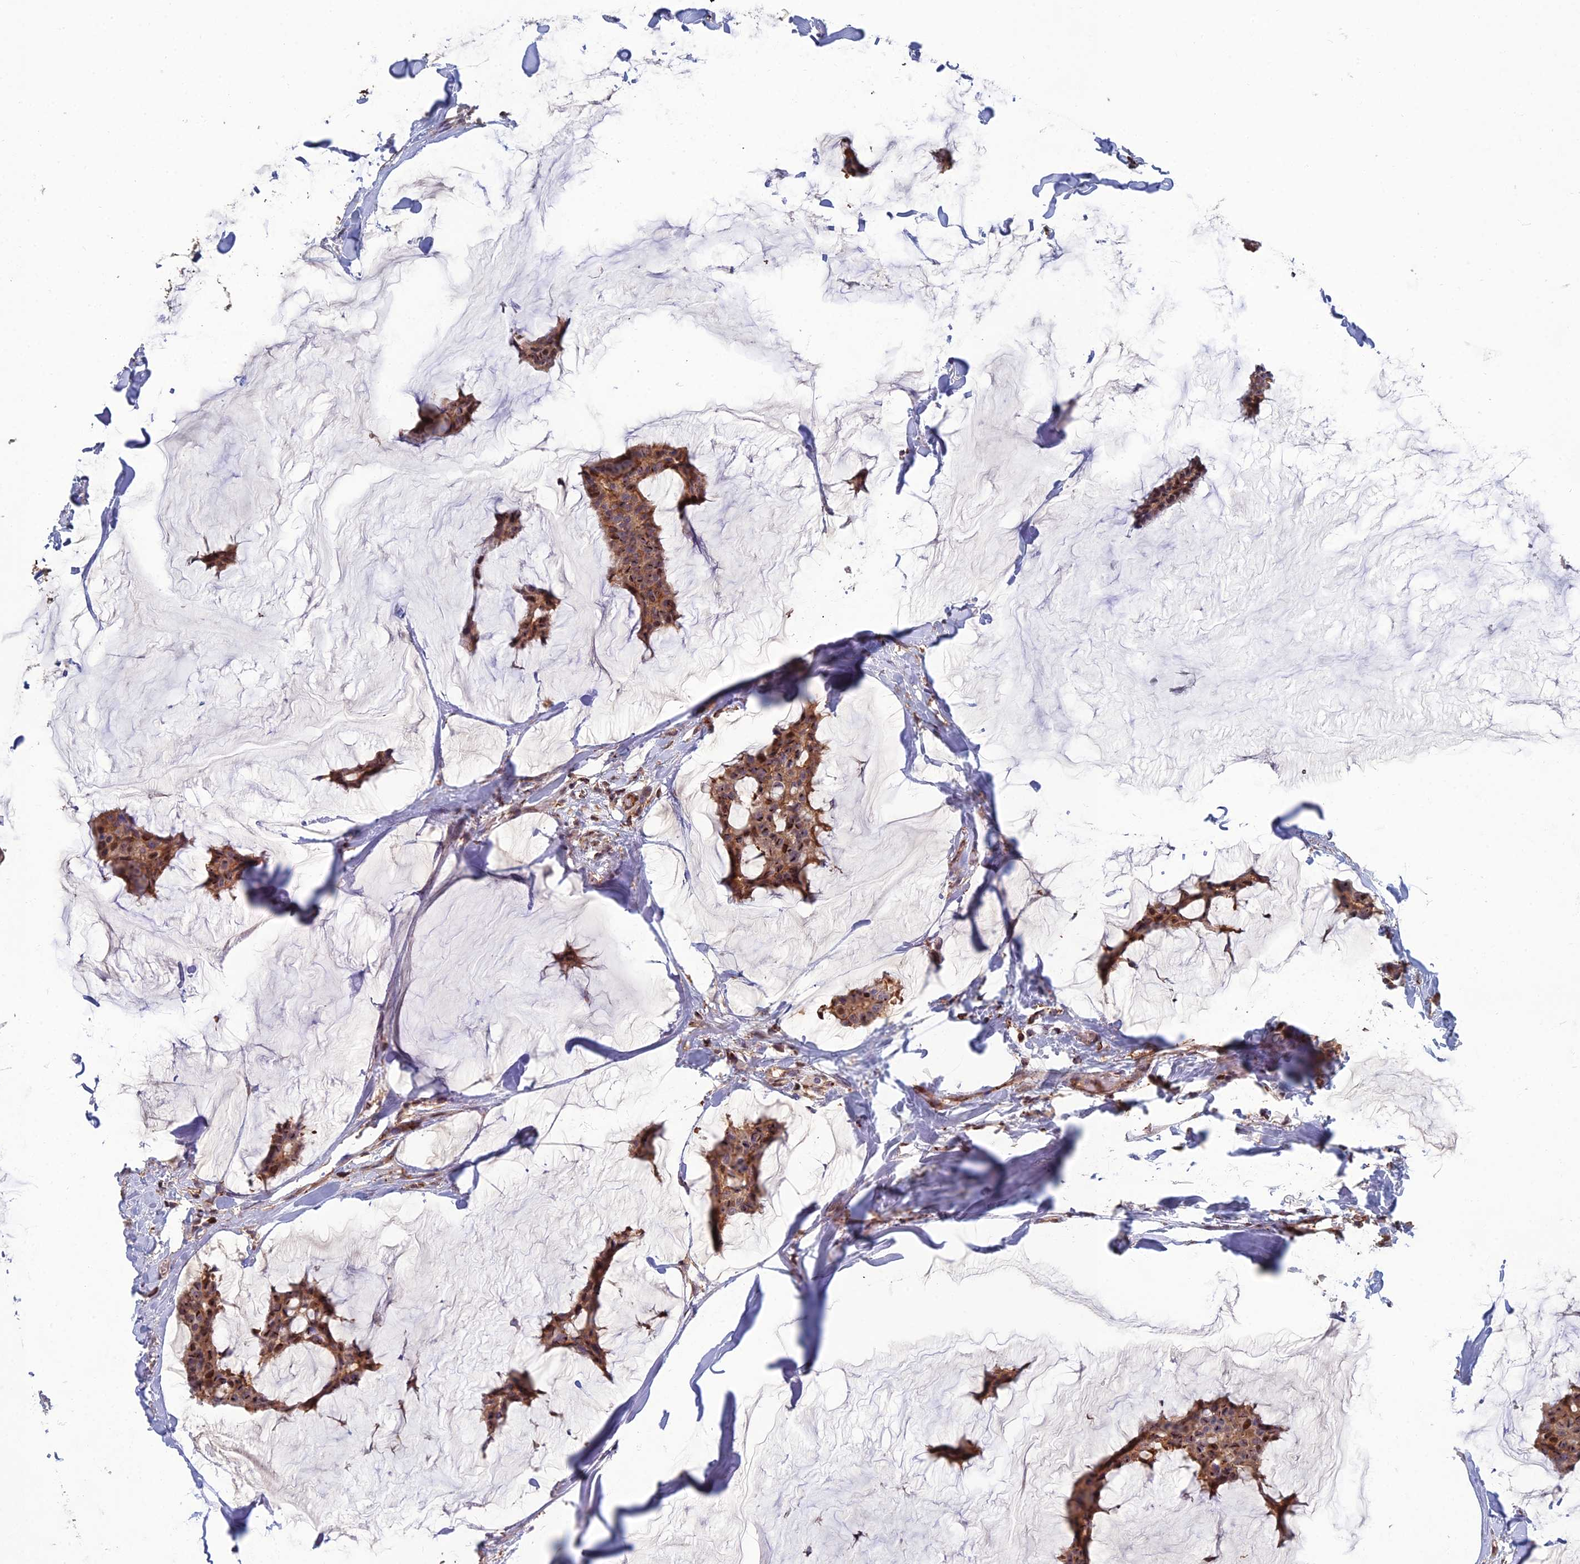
{"staining": {"intensity": "moderate", "quantity": ">75%", "location": "cytoplasmic/membranous,nuclear"}, "tissue": "breast cancer", "cell_type": "Tumor cells", "image_type": "cancer", "snomed": [{"axis": "morphology", "description": "Duct carcinoma"}, {"axis": "topography", "description": "Breast"}], "caption": "Protein staining of breast invasive ductal carcinoma tissue demonstrates moderate cytoplasmic/membranous and nuclear expression in about >75% of tumor cells.", "gene": "C15orf62", "patient": {"sex": "female", "age": 93}}